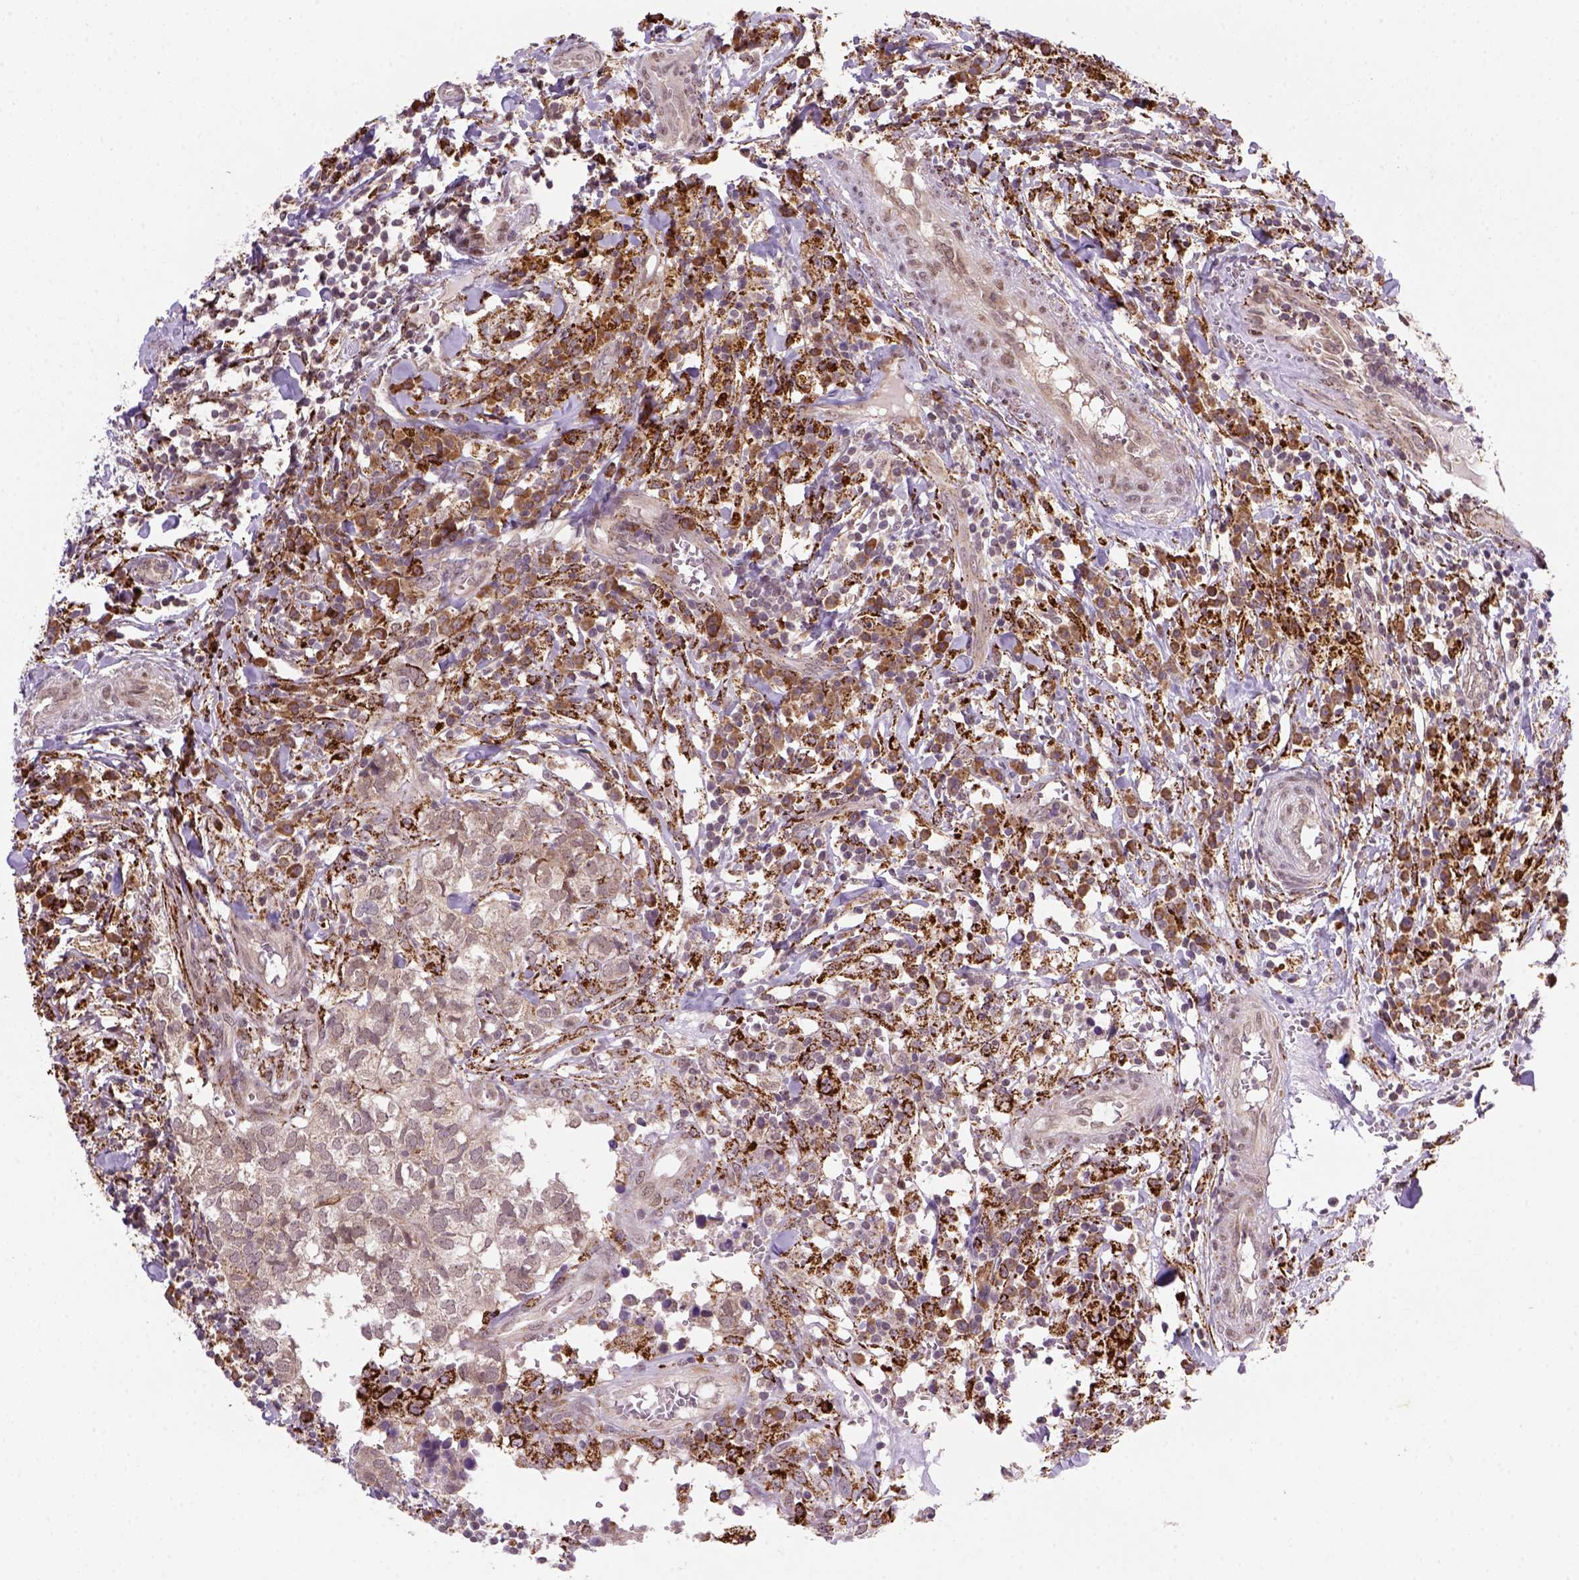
{"staining": {"intensity": "negative", "quantity": "none", "location": "none"}, "tissue": "breast cancer", "cell_type": "Tumor cells", "image_type": "cancer", "snomed": [{"axis": "morphology", "description": "Duct carcinoma"}, {"axis": "topography", "description": "Breast"}], "caption": "DAB immunohistochemical staining of human breast cancer displays no significant expression in tumor cells.", "gene": "FZD7", "patient": {"sex": "female", "age": 30}}